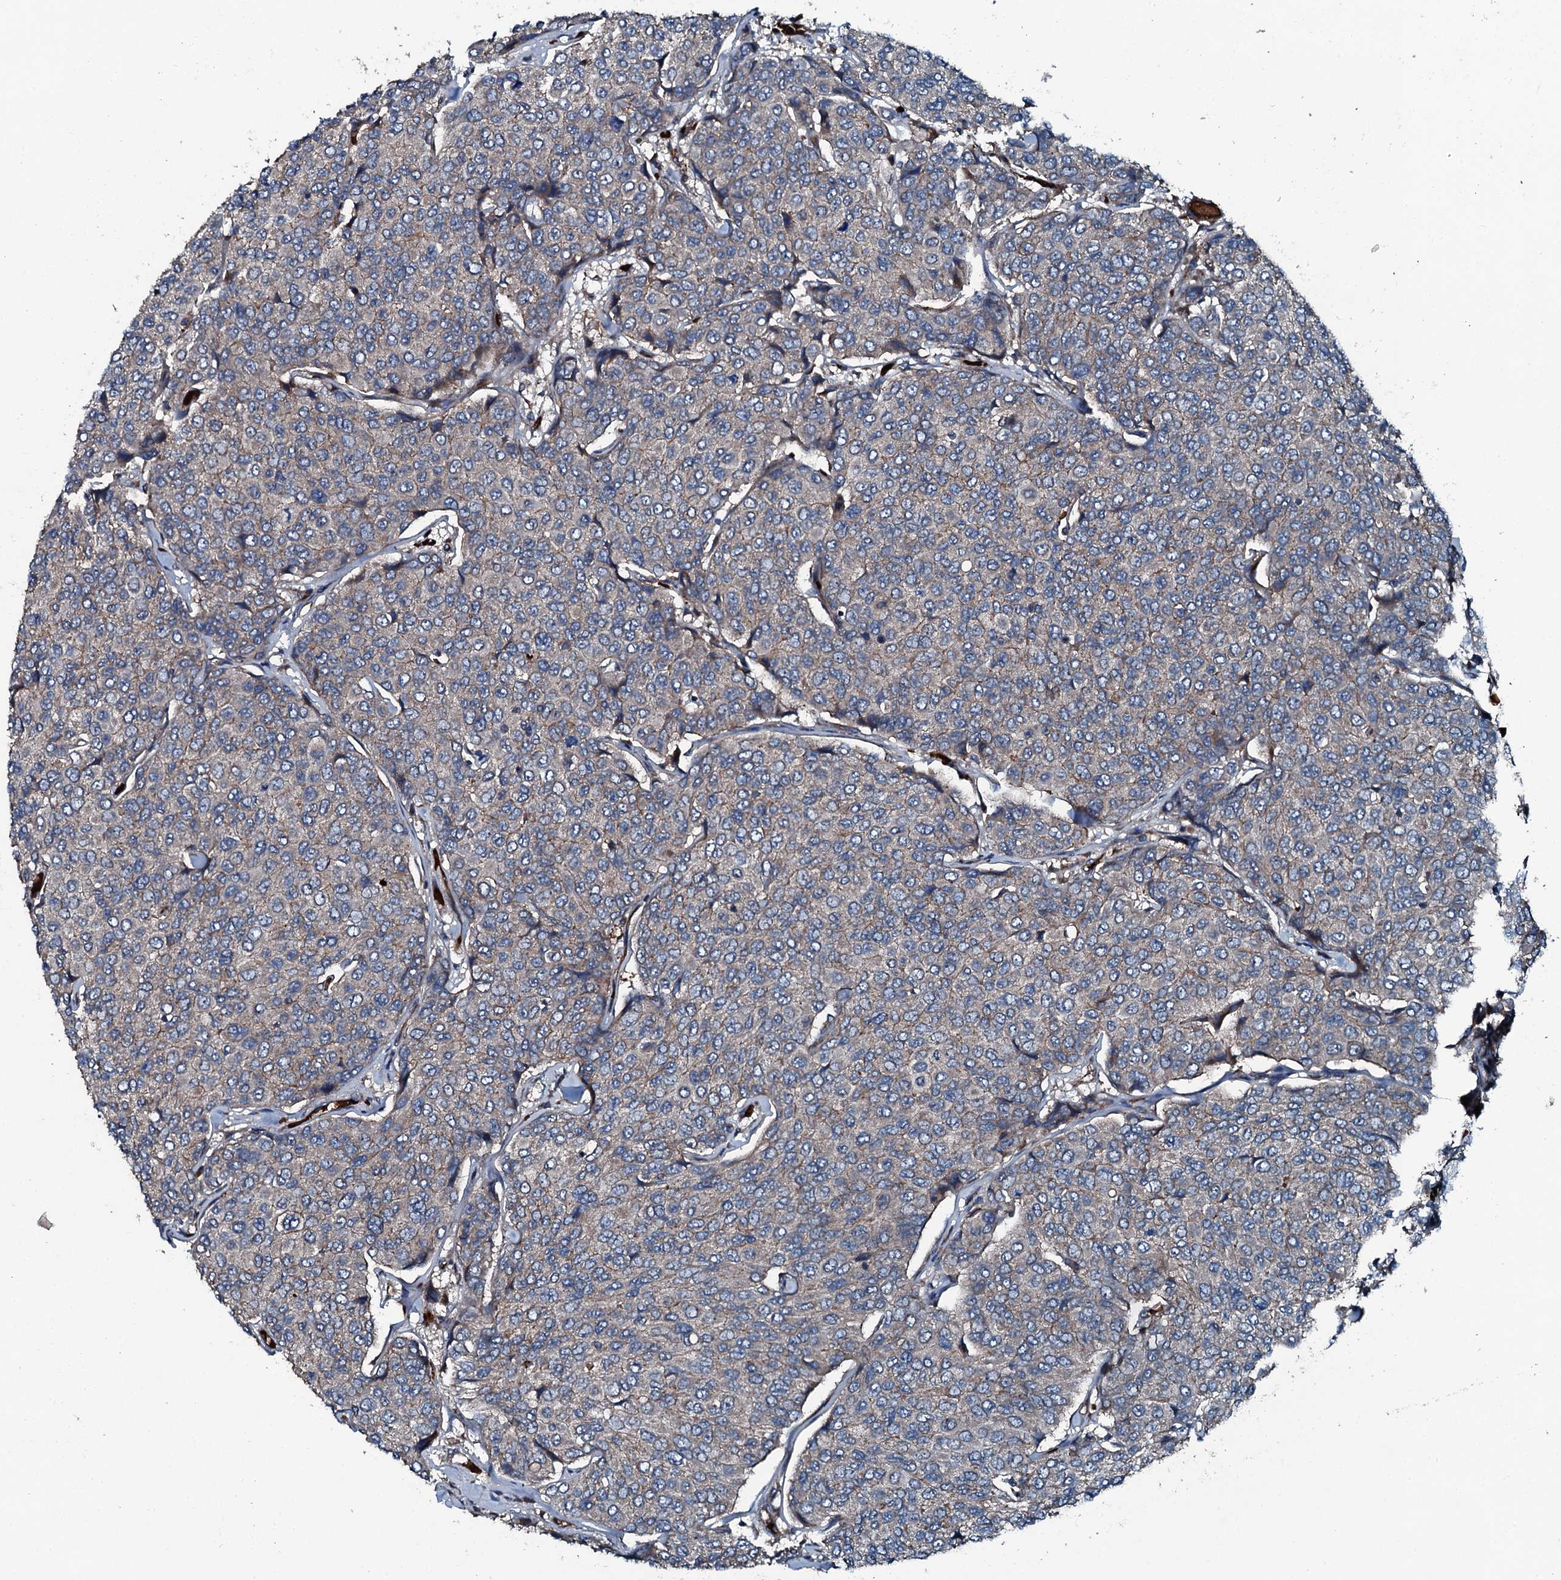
{"staining": {"intensity": "negative", "quantity": "none", "location": "none"}, "tissue": "breast cancer", "cell_type": "Tumor cells", "image_type": "cancer", "snomed": [{"axis": "morphology", "description": "Duct carcinoma"}, {"axis": "topography", "description": "Breast"}], "caption": "A micrograph of breast intraductal carcinoma stained for a protein reveals no brown staining in tumor cells.", "gene": "TRIM7", "patient": {"sex": "female", "age": 55}}